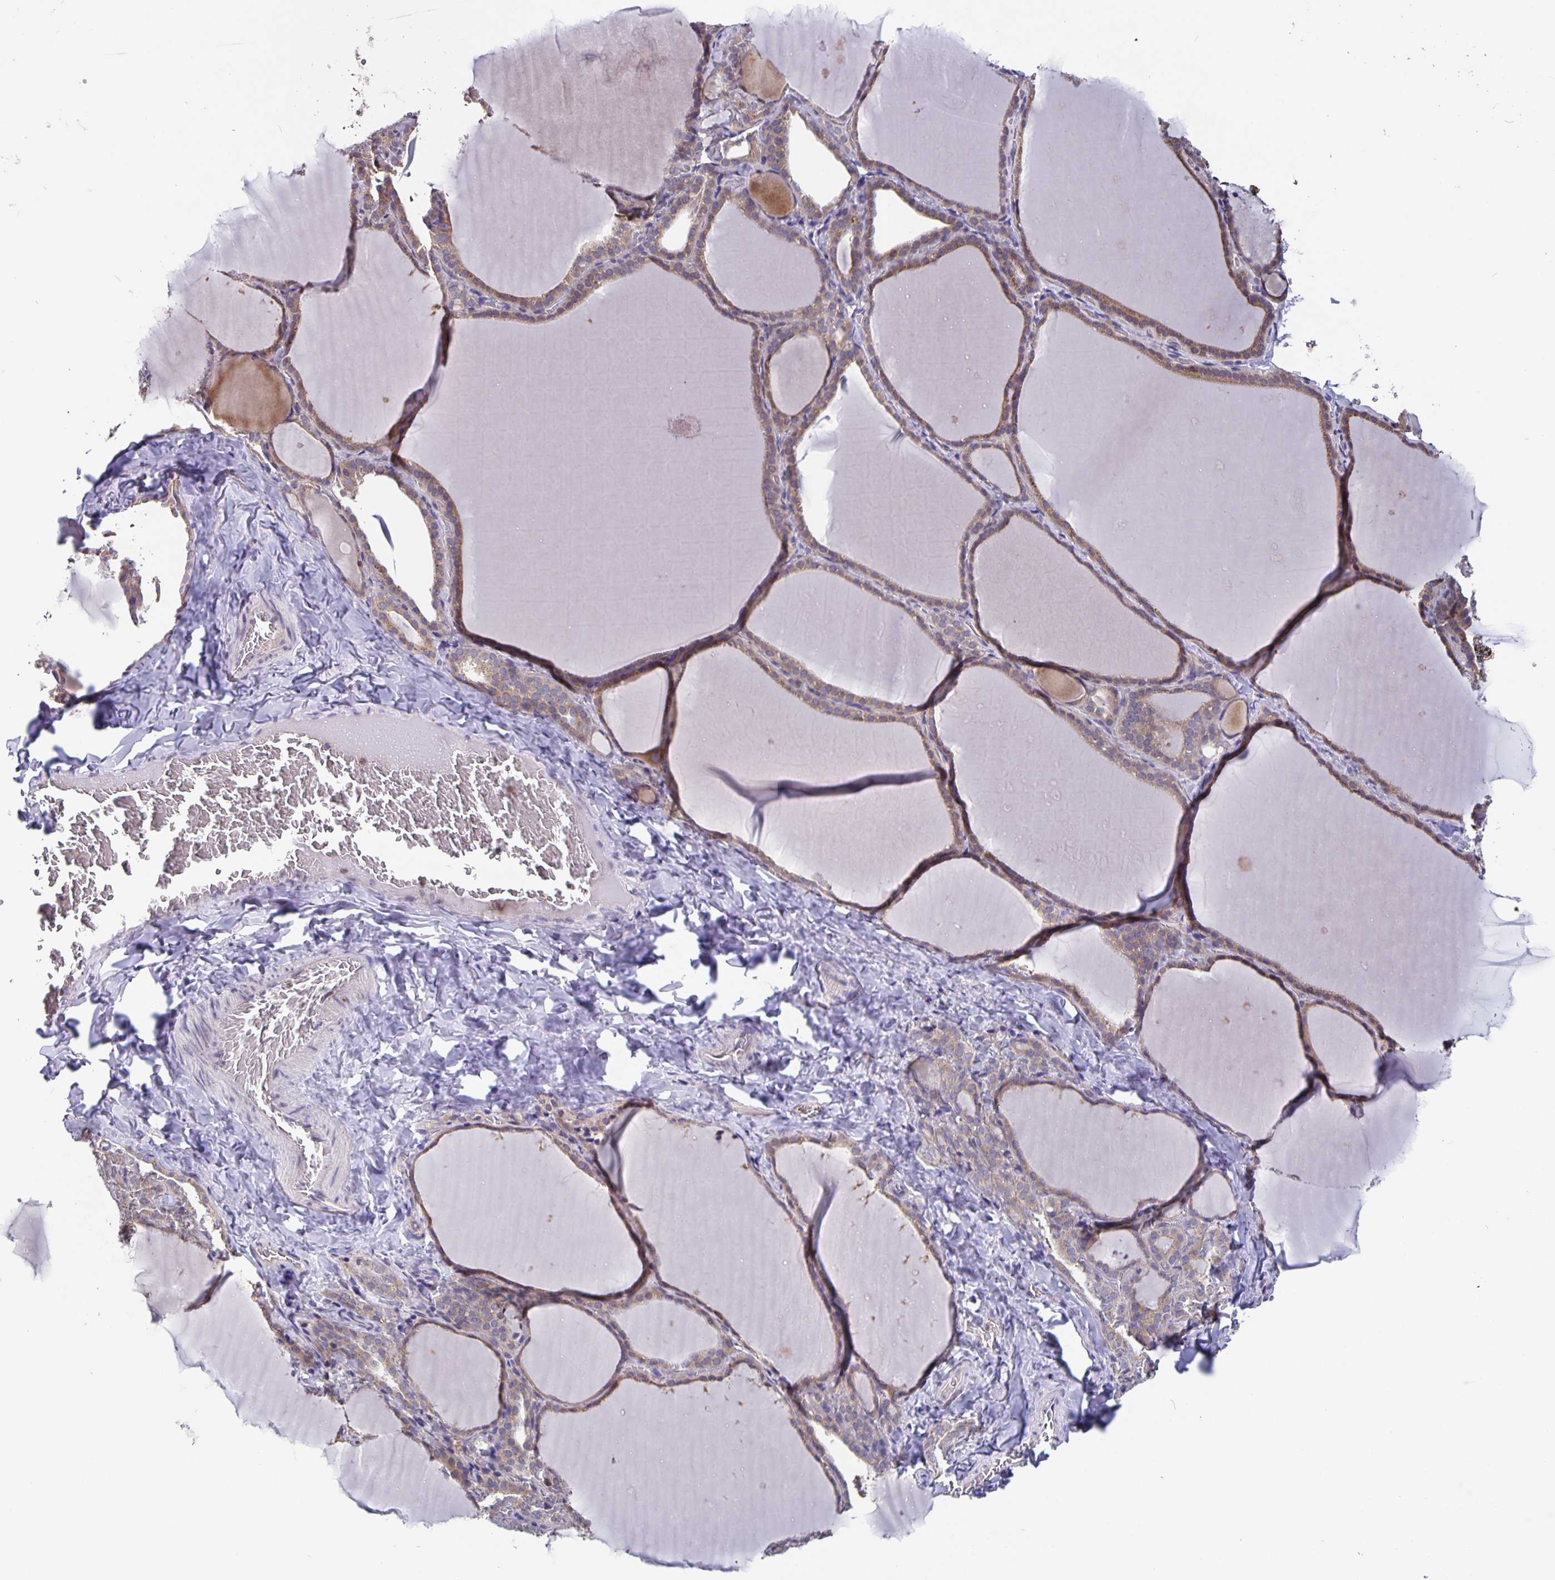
{"staining": {"intensity": "weak", "quantity": ">75%", "location": "cytoplasmic/membranous"}, "tissue": "thyroid gland", "cell_type": "Glandular cells", "image_type": "normal", "snomed": [{"axis": "morphology", "description": "Normal tissue, NOS"}, {"axis": "topography", "description": "Thyroid gland"}], "caption": "This is an image of IHC staining of benign thyroid gland, which shows weak staining in the cytoplasmic/membranous of glandular cells.", "gene": "FEM1C", "patient": {"sex": "female", "age": 22}}